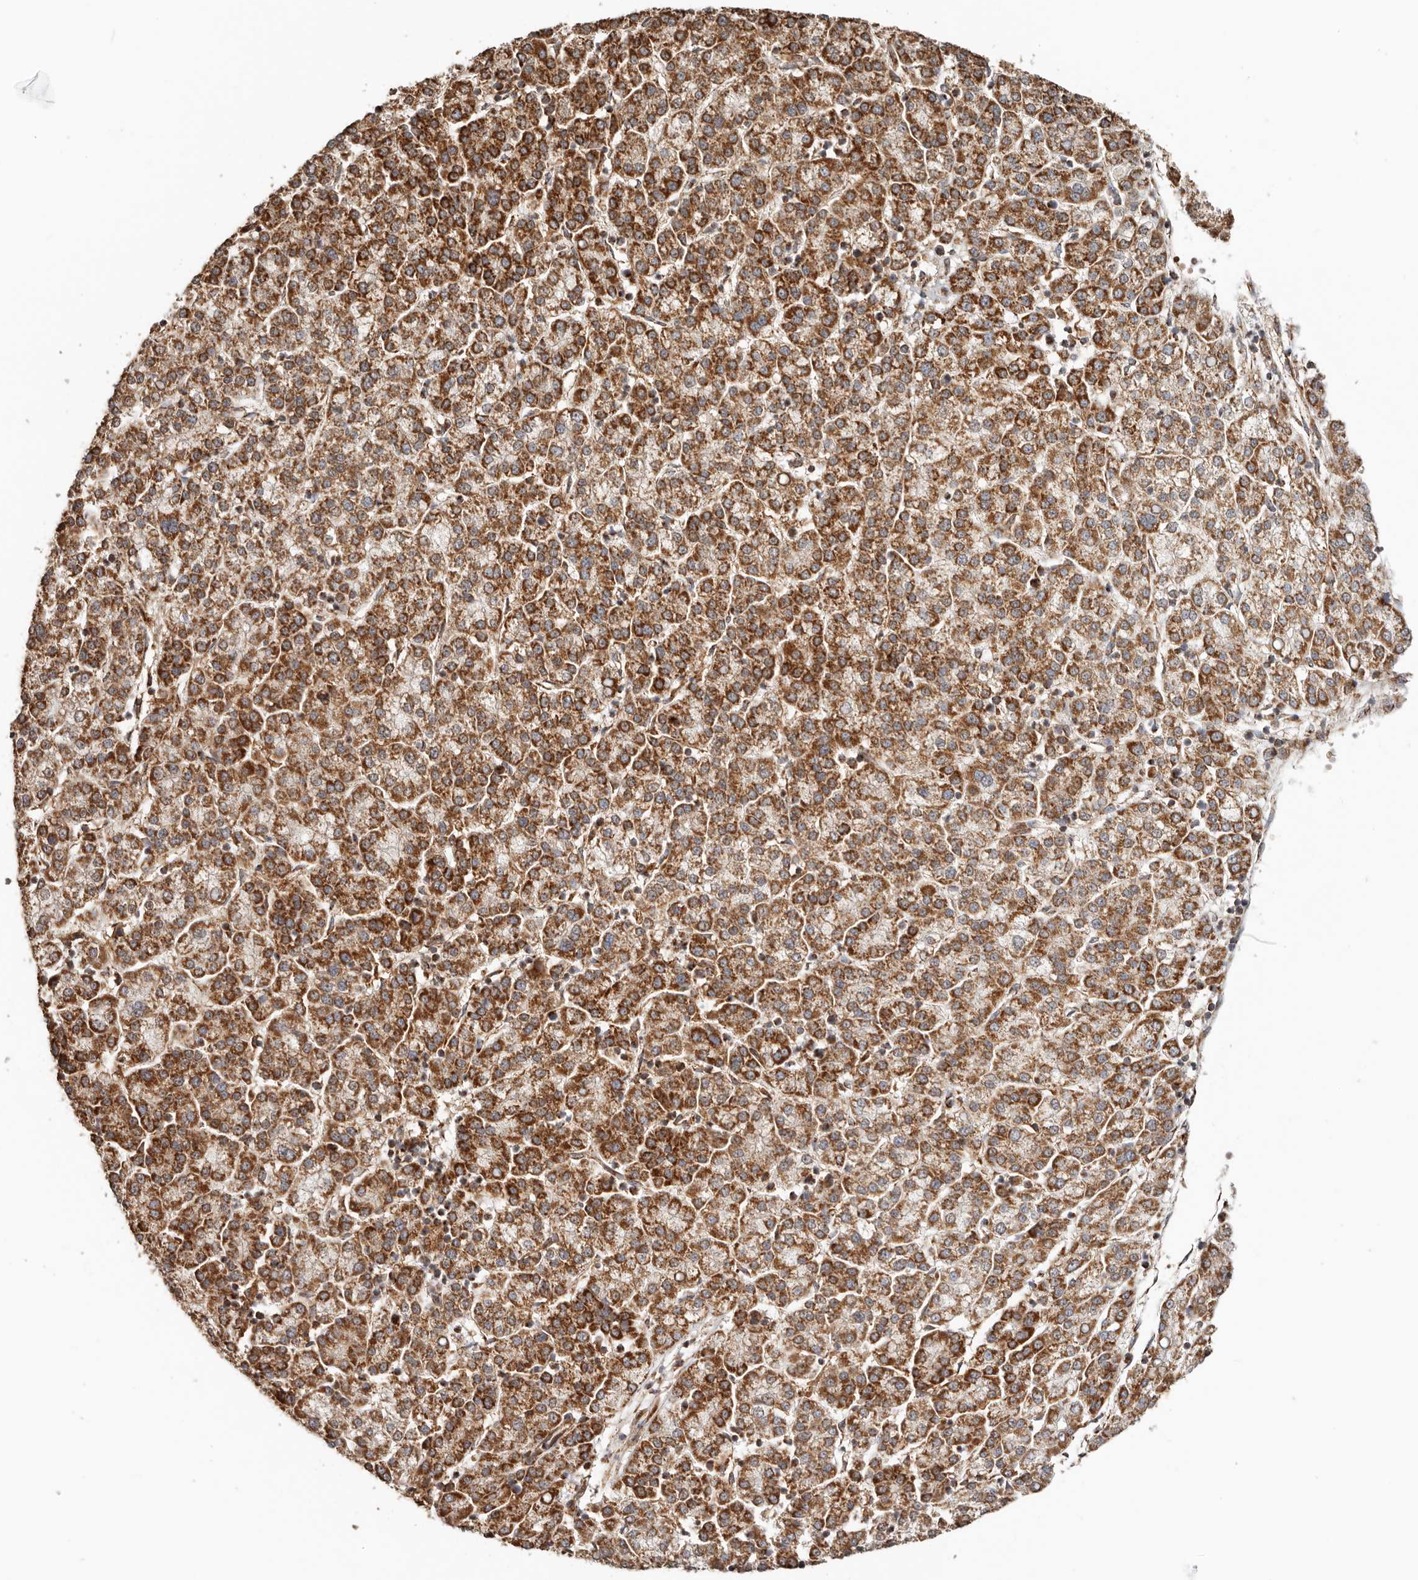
{"staining": {"intensity": "strong", "quantity": ">75%", "location": "cytoplasmic/membranous"}, "tissue": "liver cancer", "cell_type": "Tumor cells", "image_type": "cancer", "snomed": [{"axis": "morphology", "description": "Carcinoma, Hepatocellular, NOS"}, {"axis": "topography", "description": "Liver"}], "caption": "Immunohistochemical staining of liver cancer exhibits strong cytoplasmic/membranous protein staining in approximately >75% of tumor cells.", "gene": "NDUFB11", "patient": {"sex": "female", "age": 58}}